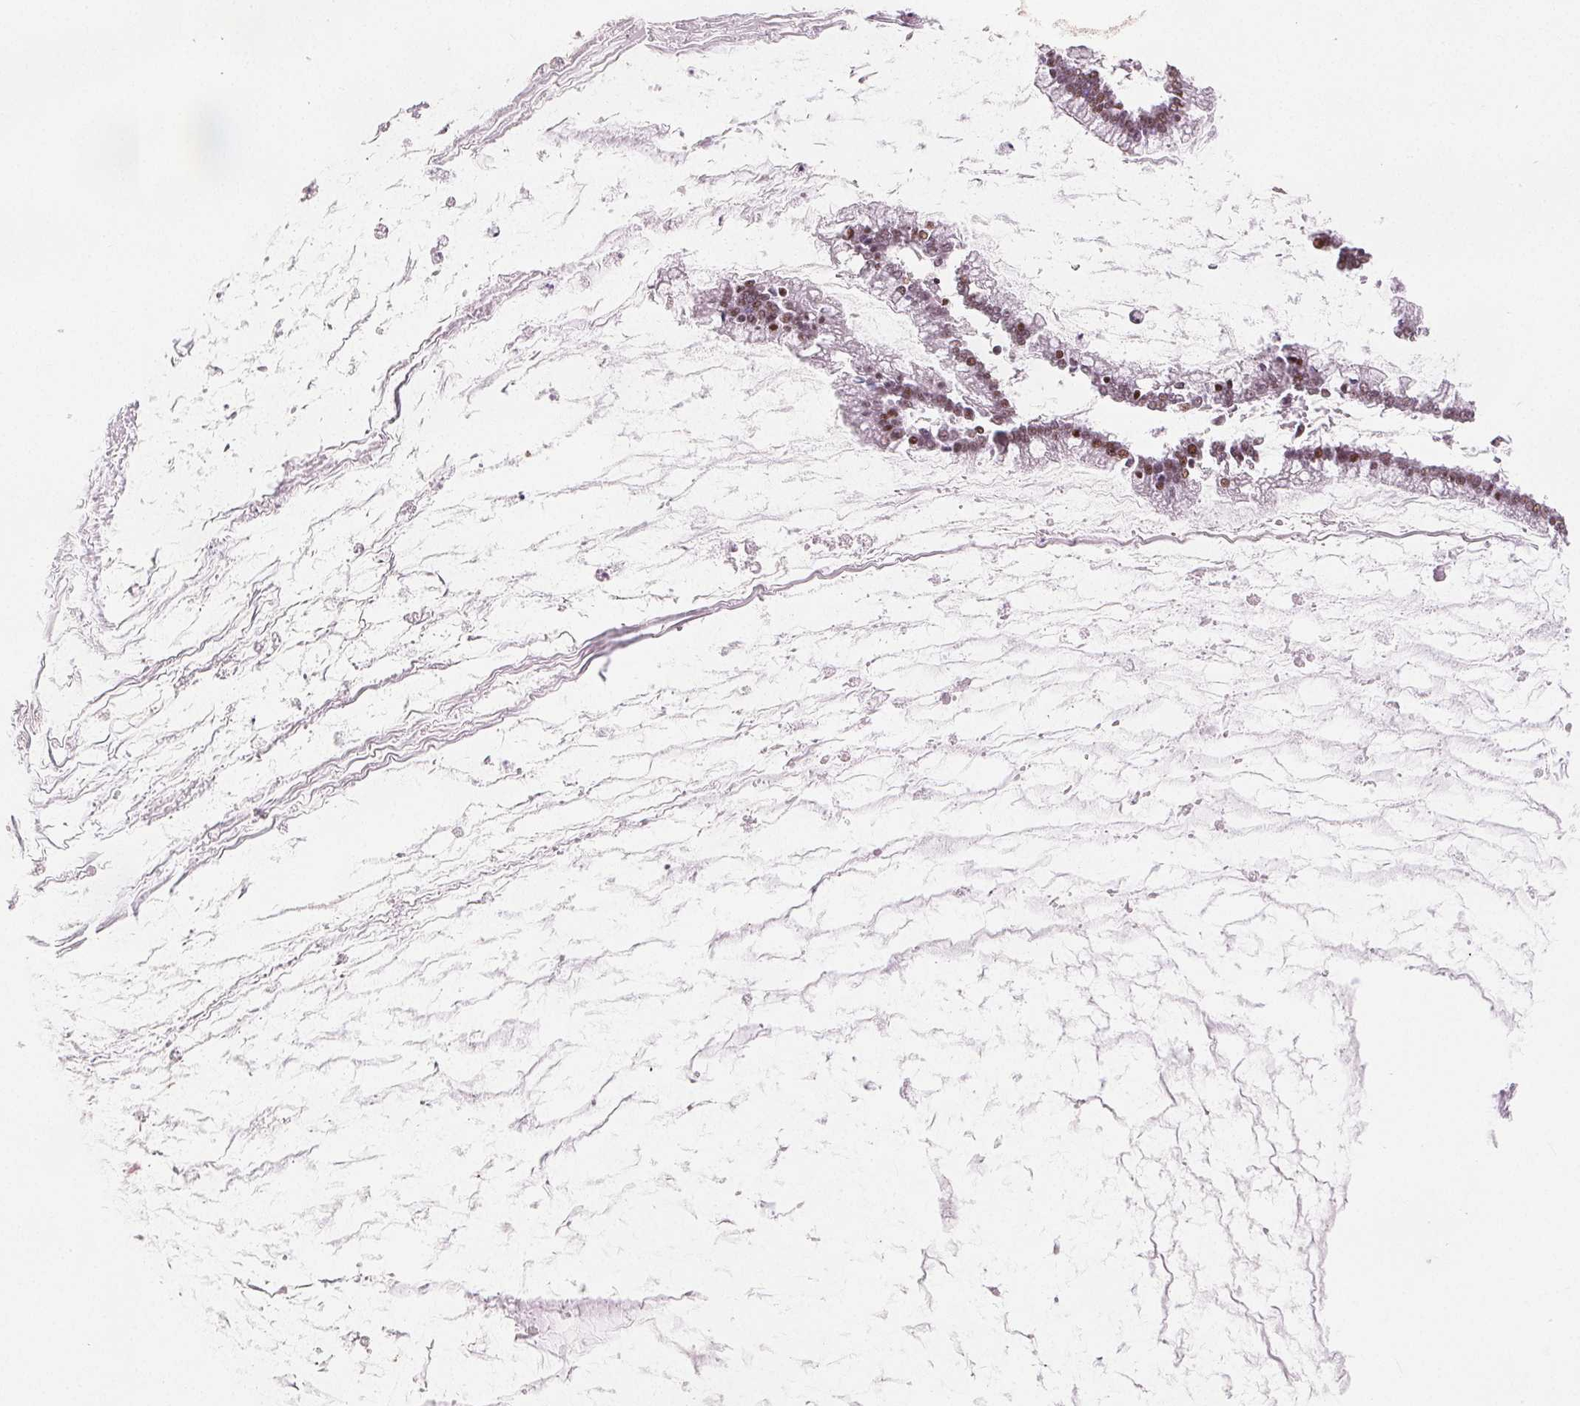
{"staining": {"intensity": "moderate", "quantity": ">75%", "location": "nuclear"}, "tissue": "ovarian cancer", "cell_type": "Tumor cells", "image_type": "cancer", "snomed": [{"axis": "morphology", "description": "Cystadenocarcinoma, mucinous, NOS"}, {"axis": "topography", "description": "Ovary"}], "caption": "A high-resolution micrograph shows IHC staining of ovarian cancer (mucinous cystadenocarcinoma), which exhibits moderate nuclear positivity in approximately >75% of tumor cells. The protein is shown in brown color, while the nuclei are stained blue.", "gene": "ZNF703", "patient": {"sex": "female", "age": 67}}